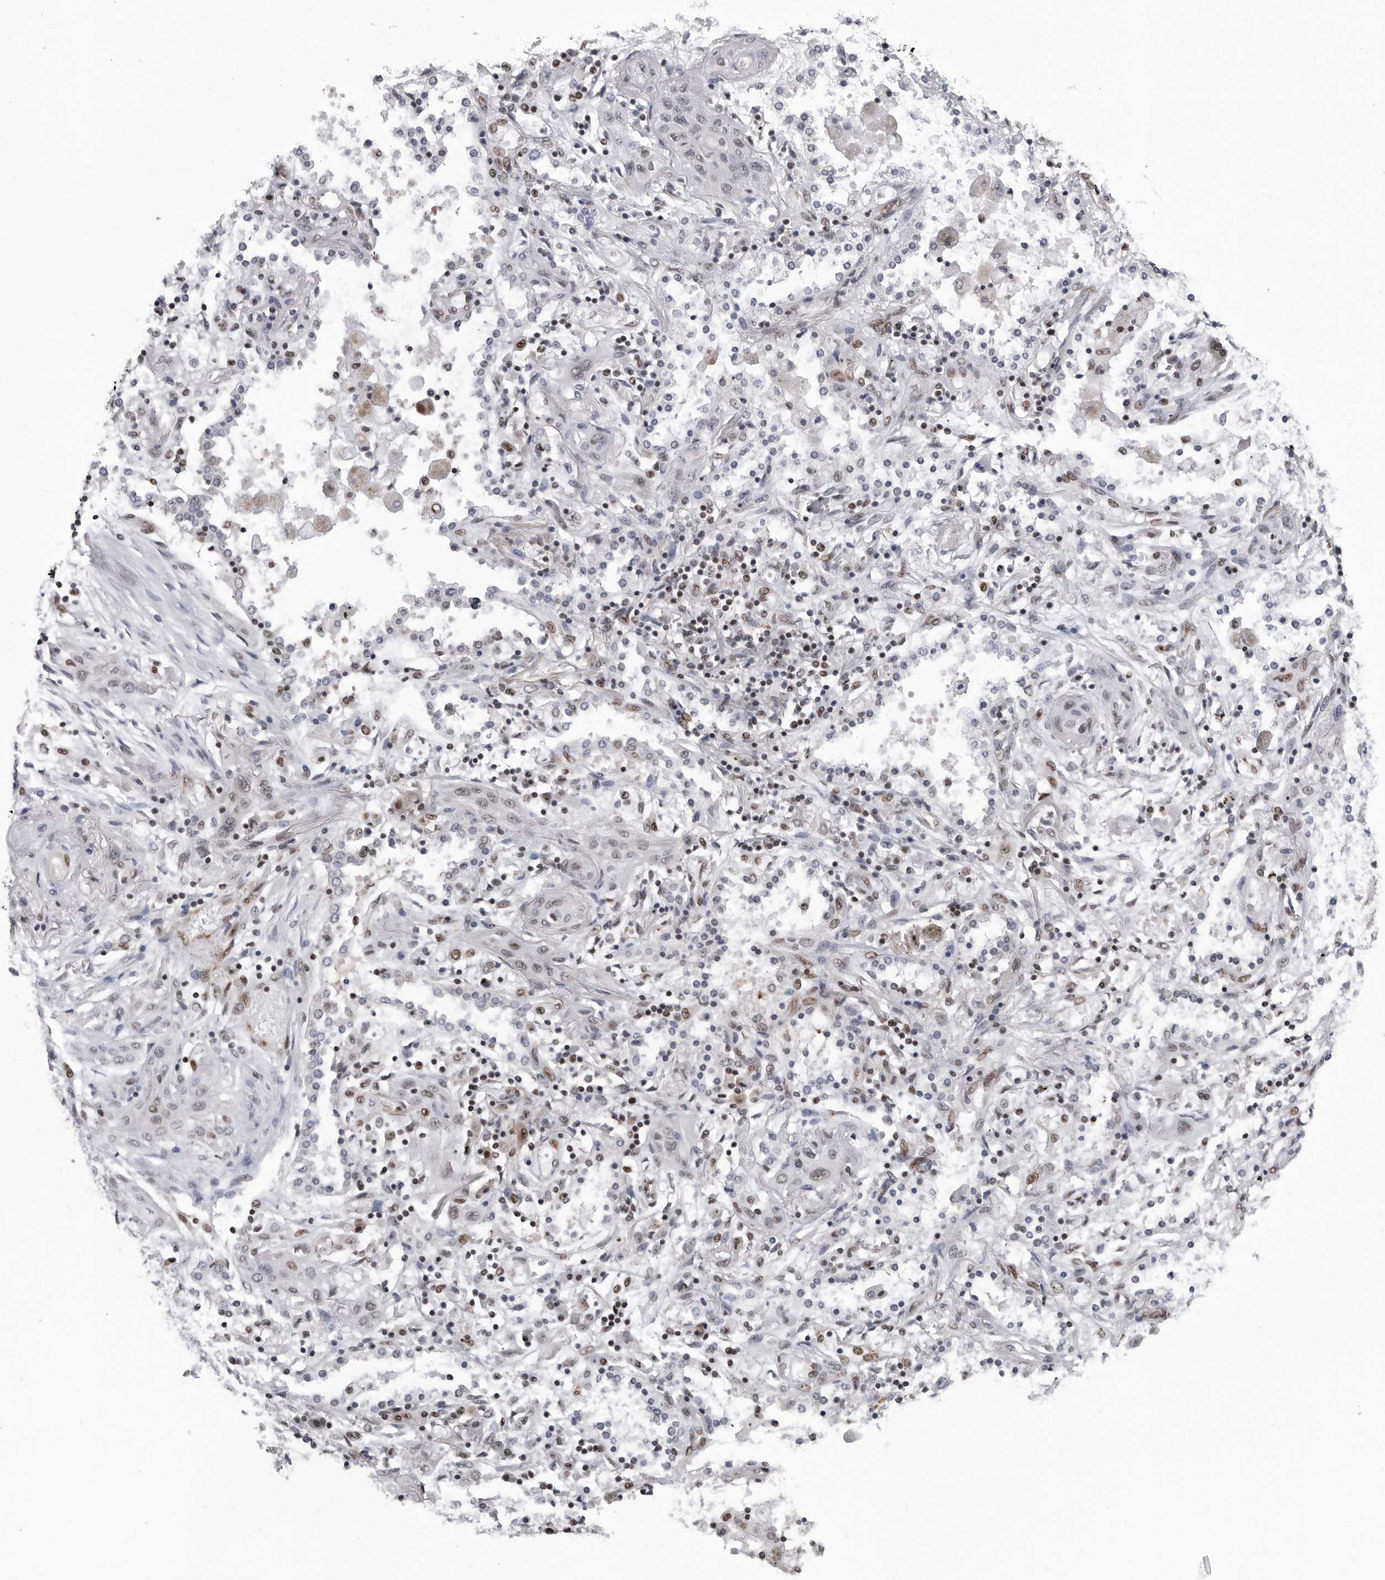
{"staining": {"intensity": "weak", "quantity": "25%-75%", "location": "nuclear"}, "tissue": "lung cancer", "cell_type": "Tumor cells", "image_type": "cancer", "snomed": [{"axis": "morphology", "description": "Squamous cell carcinoma, NOS"}, {"axis": "topography", "description": "Lung"}], "caption": "A photomicrograph of lung cancer (squamous cell carcinoma) stained for a protein exhibits weak nuclear brown staining in tumor cells.", "gene": "RNF26", "patient": {"sex": "female", "age": 47}}